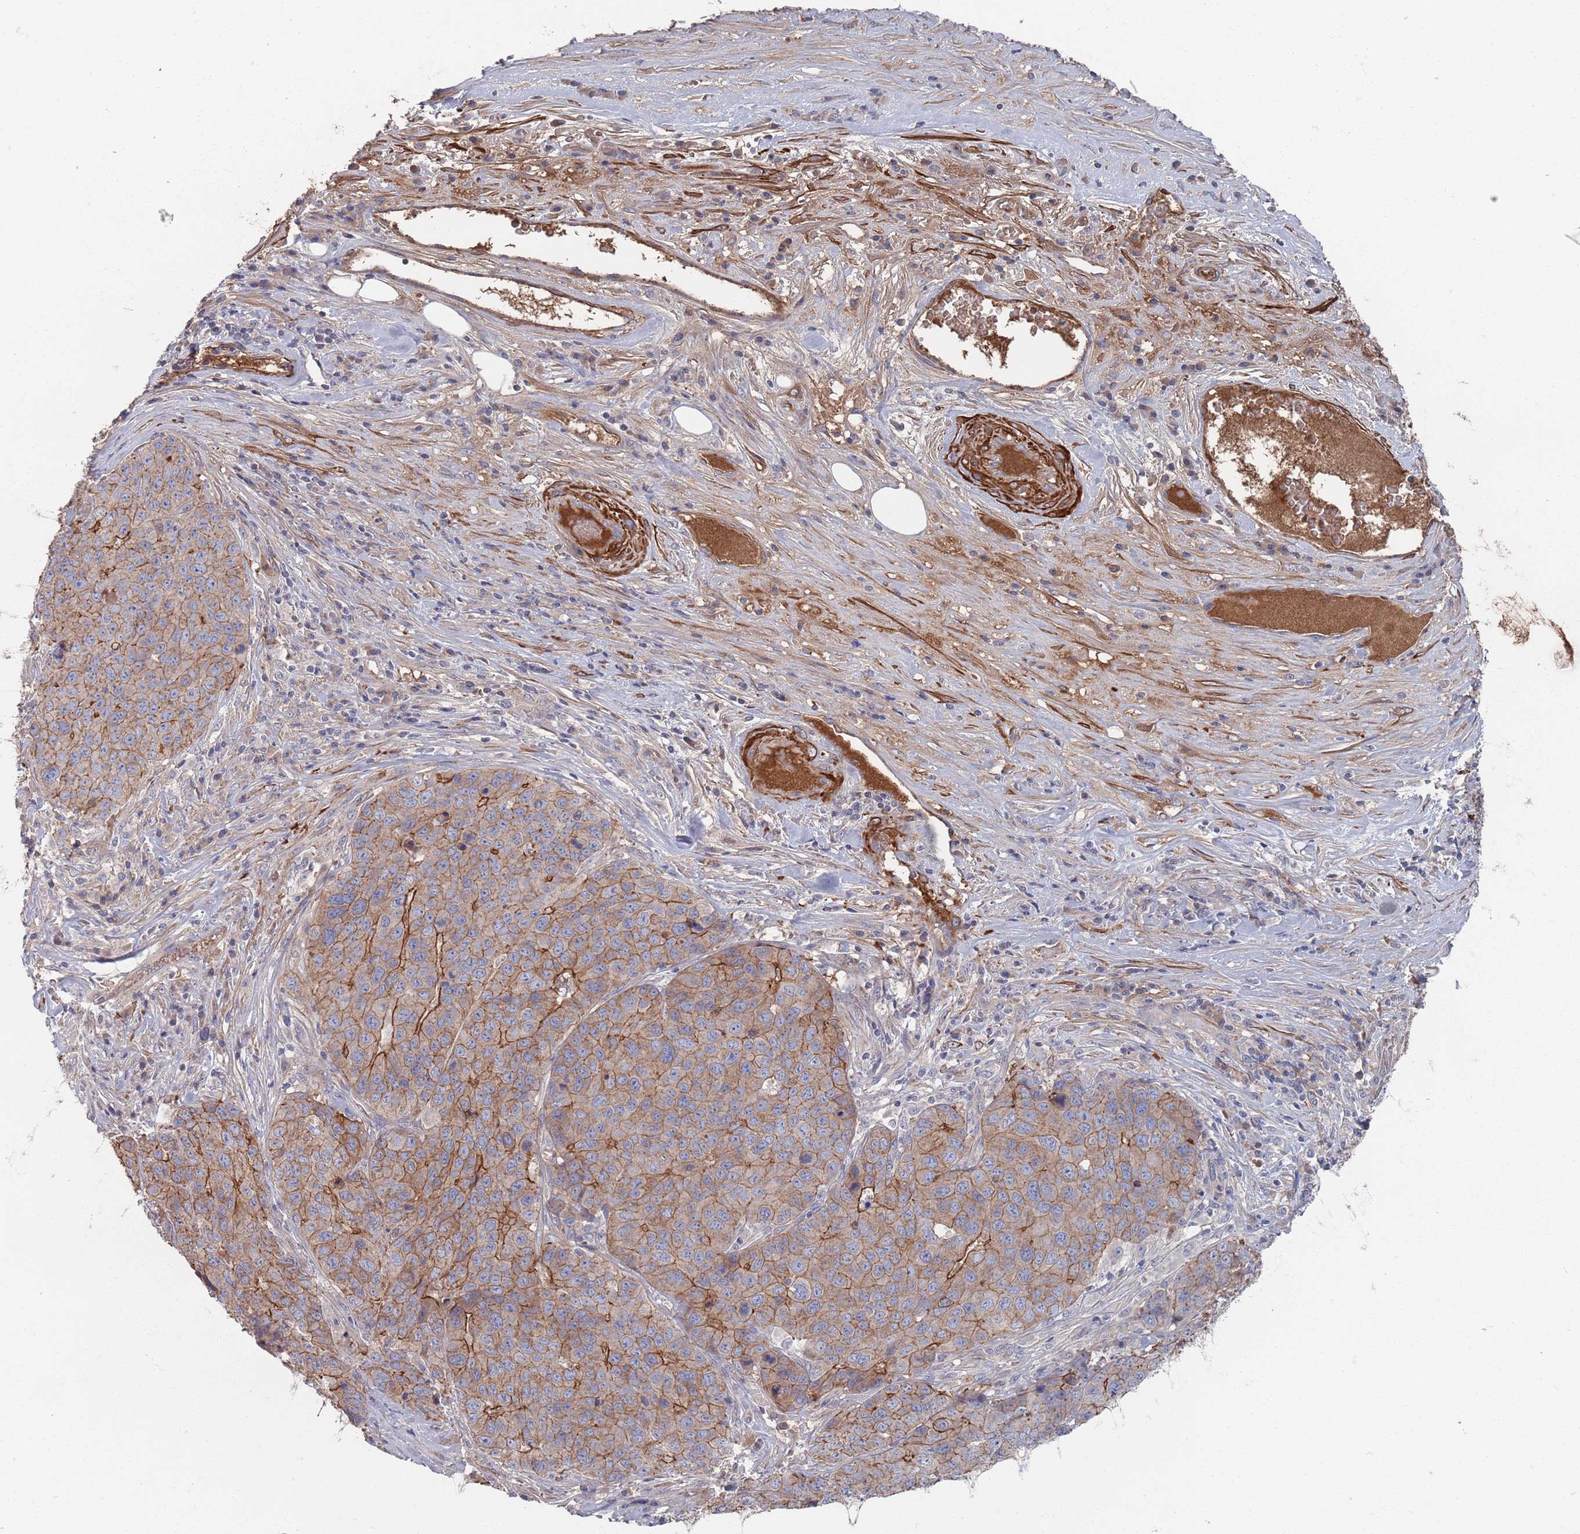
{"staining": {"intensity": "moderate", "quantity": ">75%", "location": "cytoplasmic/membranous"}, "tissue": "stomach cancer", "cell_type": "Tumor cells", "image_type": "cancer", "snomed": [{"axis": "morphology", "description": "Adenocarcinoma, NOS"}, {"axis": "topography", "description": "Stomach"}], "caption": "Immunohistochemistry (IHC) photomicrograph of neoplastic tissue: human stomach cancer stained using immunohistochemistry (IHC) exhibits medium levels of moderate protein expression localized specifically in the cytoplasmic/membranous of tumor cells, appearing as a cytoplasmic/membranous brown color.", "gene": "PLEKHA4", "patient": {"sex": "male", "age": 71}}